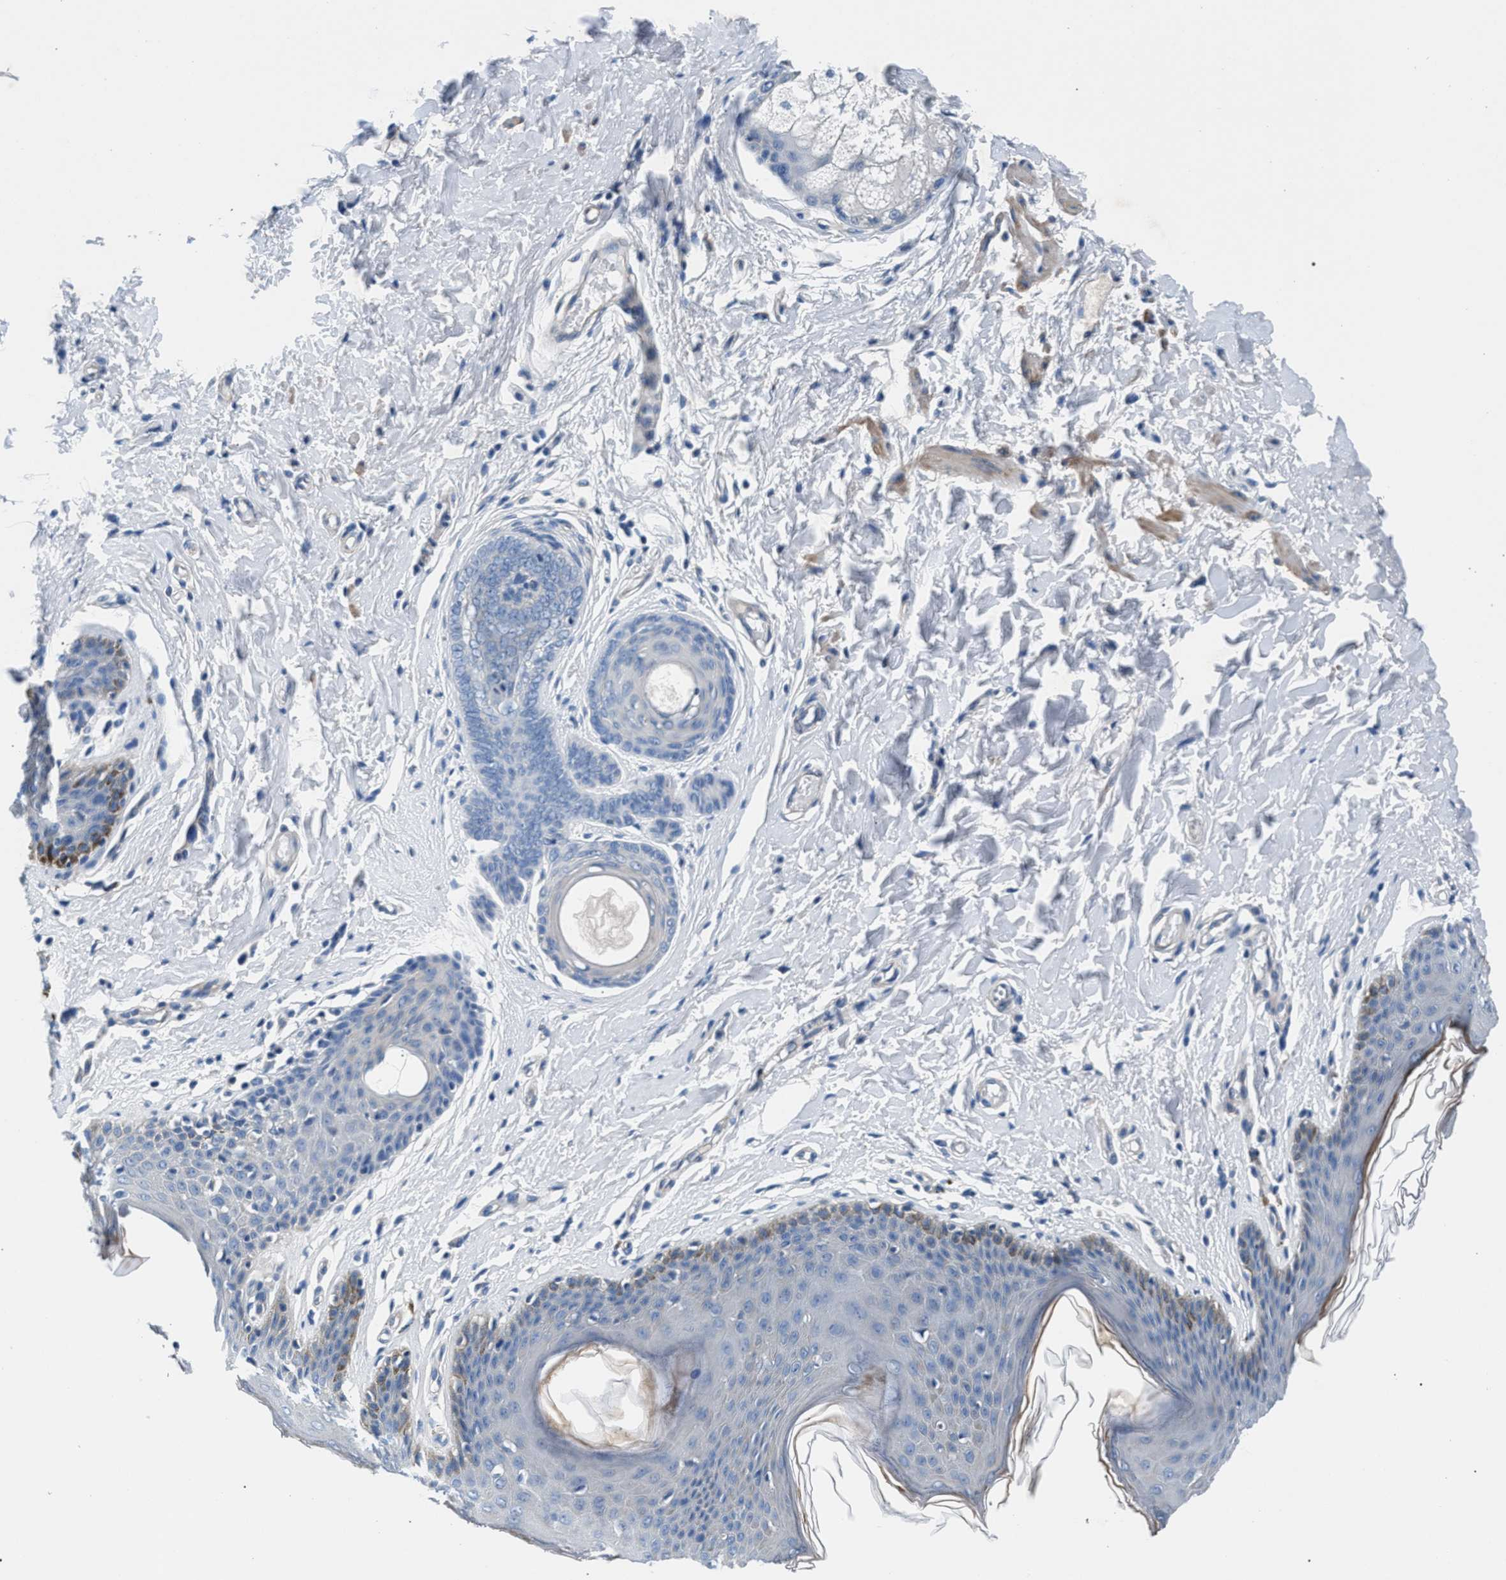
{"staining": {"intensity": "weak", "quantity": "<25%", "location": "cytoplasmic/membranous"}, "tissue": "skin", "cell_type": "Epidermal cells", "image_type": "normal", "snomed": [{"axis": "morphology", "description": "Normal tissue, NOS"}, {"axis": "topography", "description": "Vulva"}], "caption": "Epidermal cells are negative for protein expression in normal human skin. (DAB immunohistochemistry (IHC) with hematoxylin counter stain).", "gene": "CDRT4", "patient": {"sex": "female", "age": 66}}